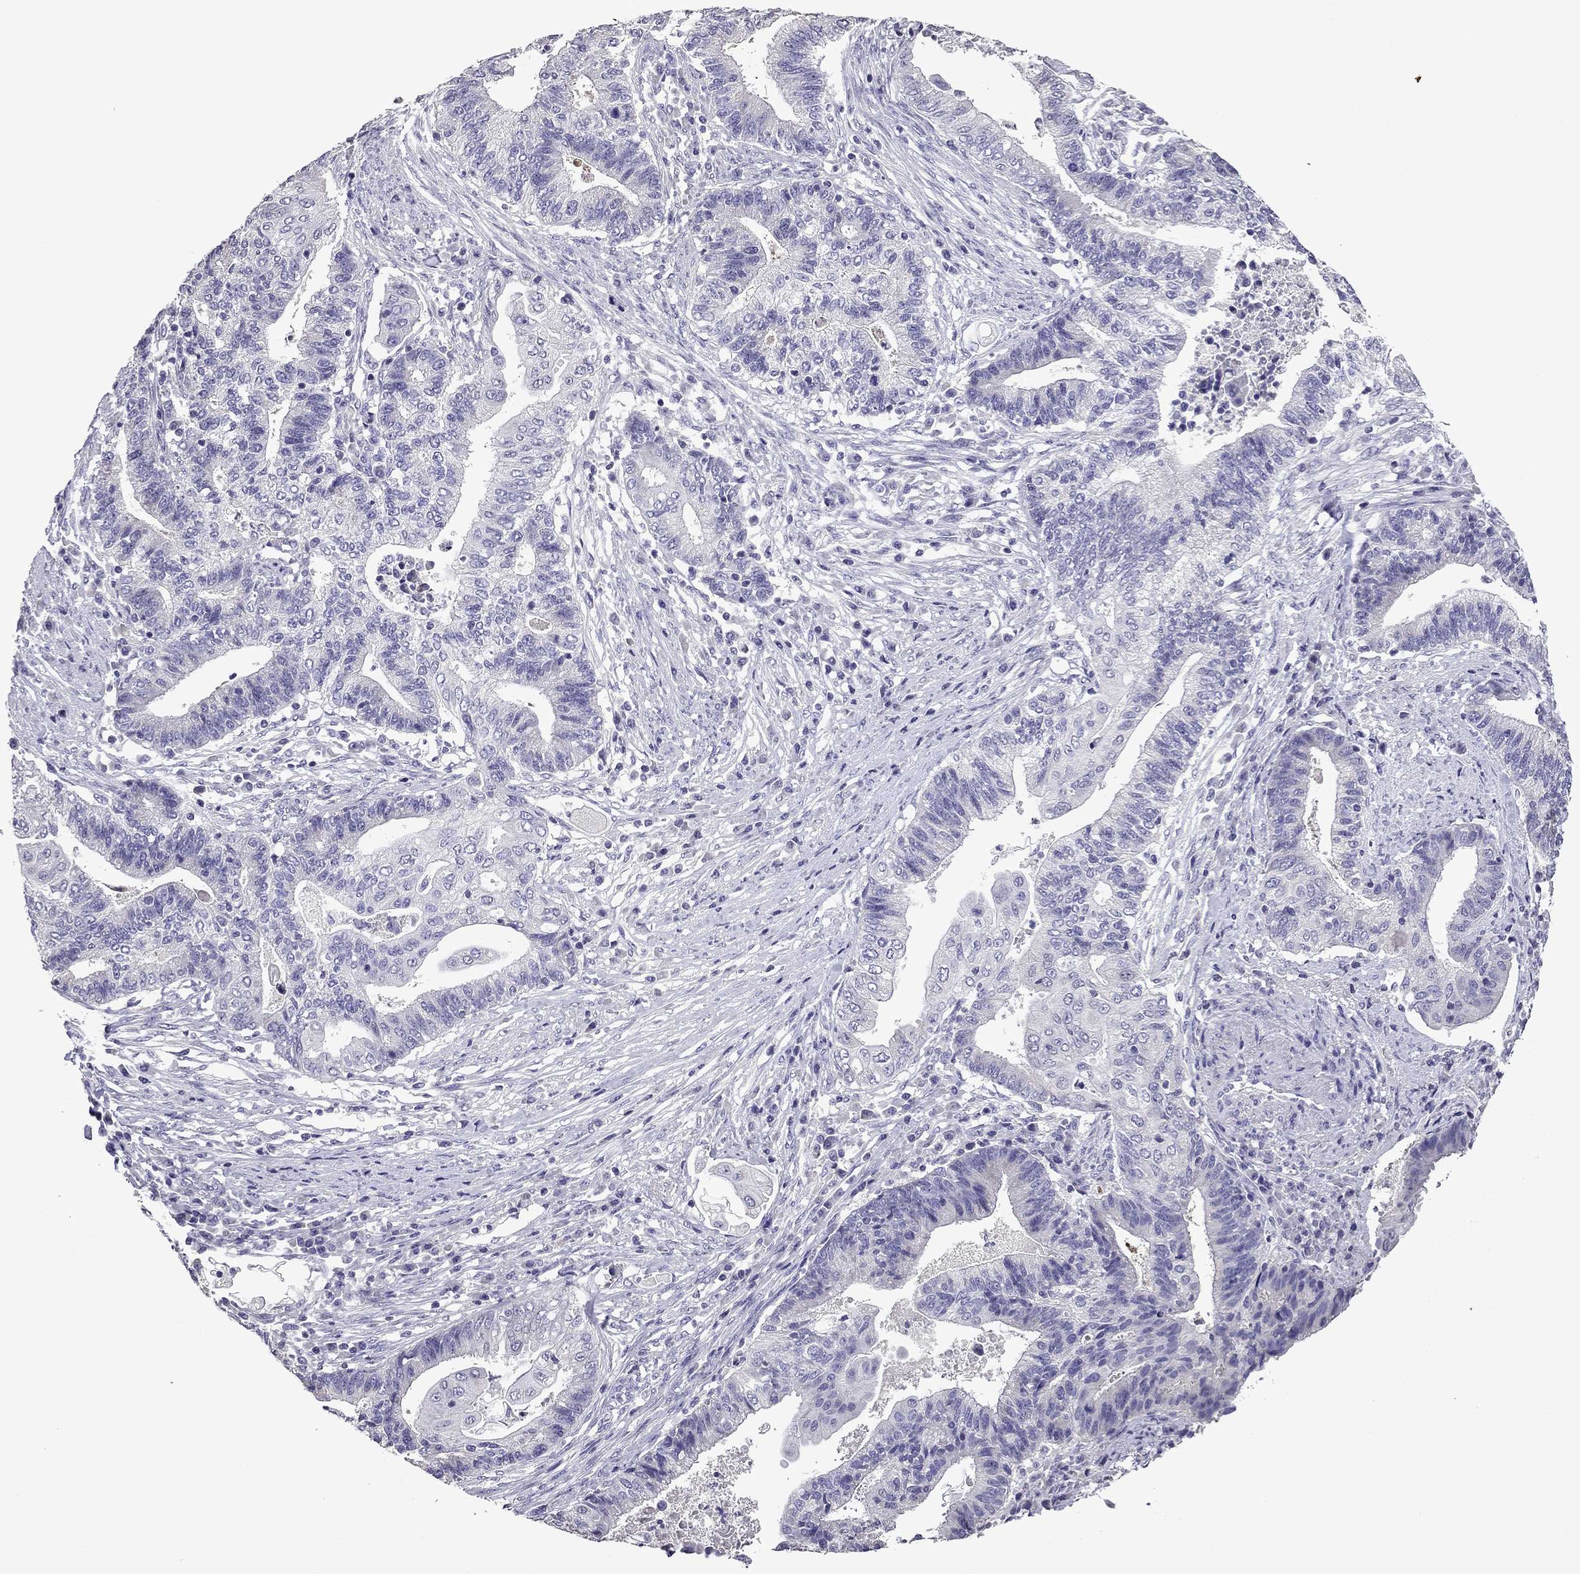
{"staining": {"intensity": "negative", "quantity": "none", "location": "none"}, "tissue": "endometrial cancer", "cell_type": "Tumor cells", "image_type": "cancer", "snomed": [{"axis": "morphology", "description": "Adenocarcinoma, NOS"}, {"axis": "topography", "description": "Uterus"}, {"axis": "topography", "description": "Endometrium"}], "caption": "The immunohistochemistry photomicrograph has no significant staining in tumor cells of adenocarcinoma (endometrial) tissue.", "gene": "TTN", "patient": {"sex": "female", "age": 54}}